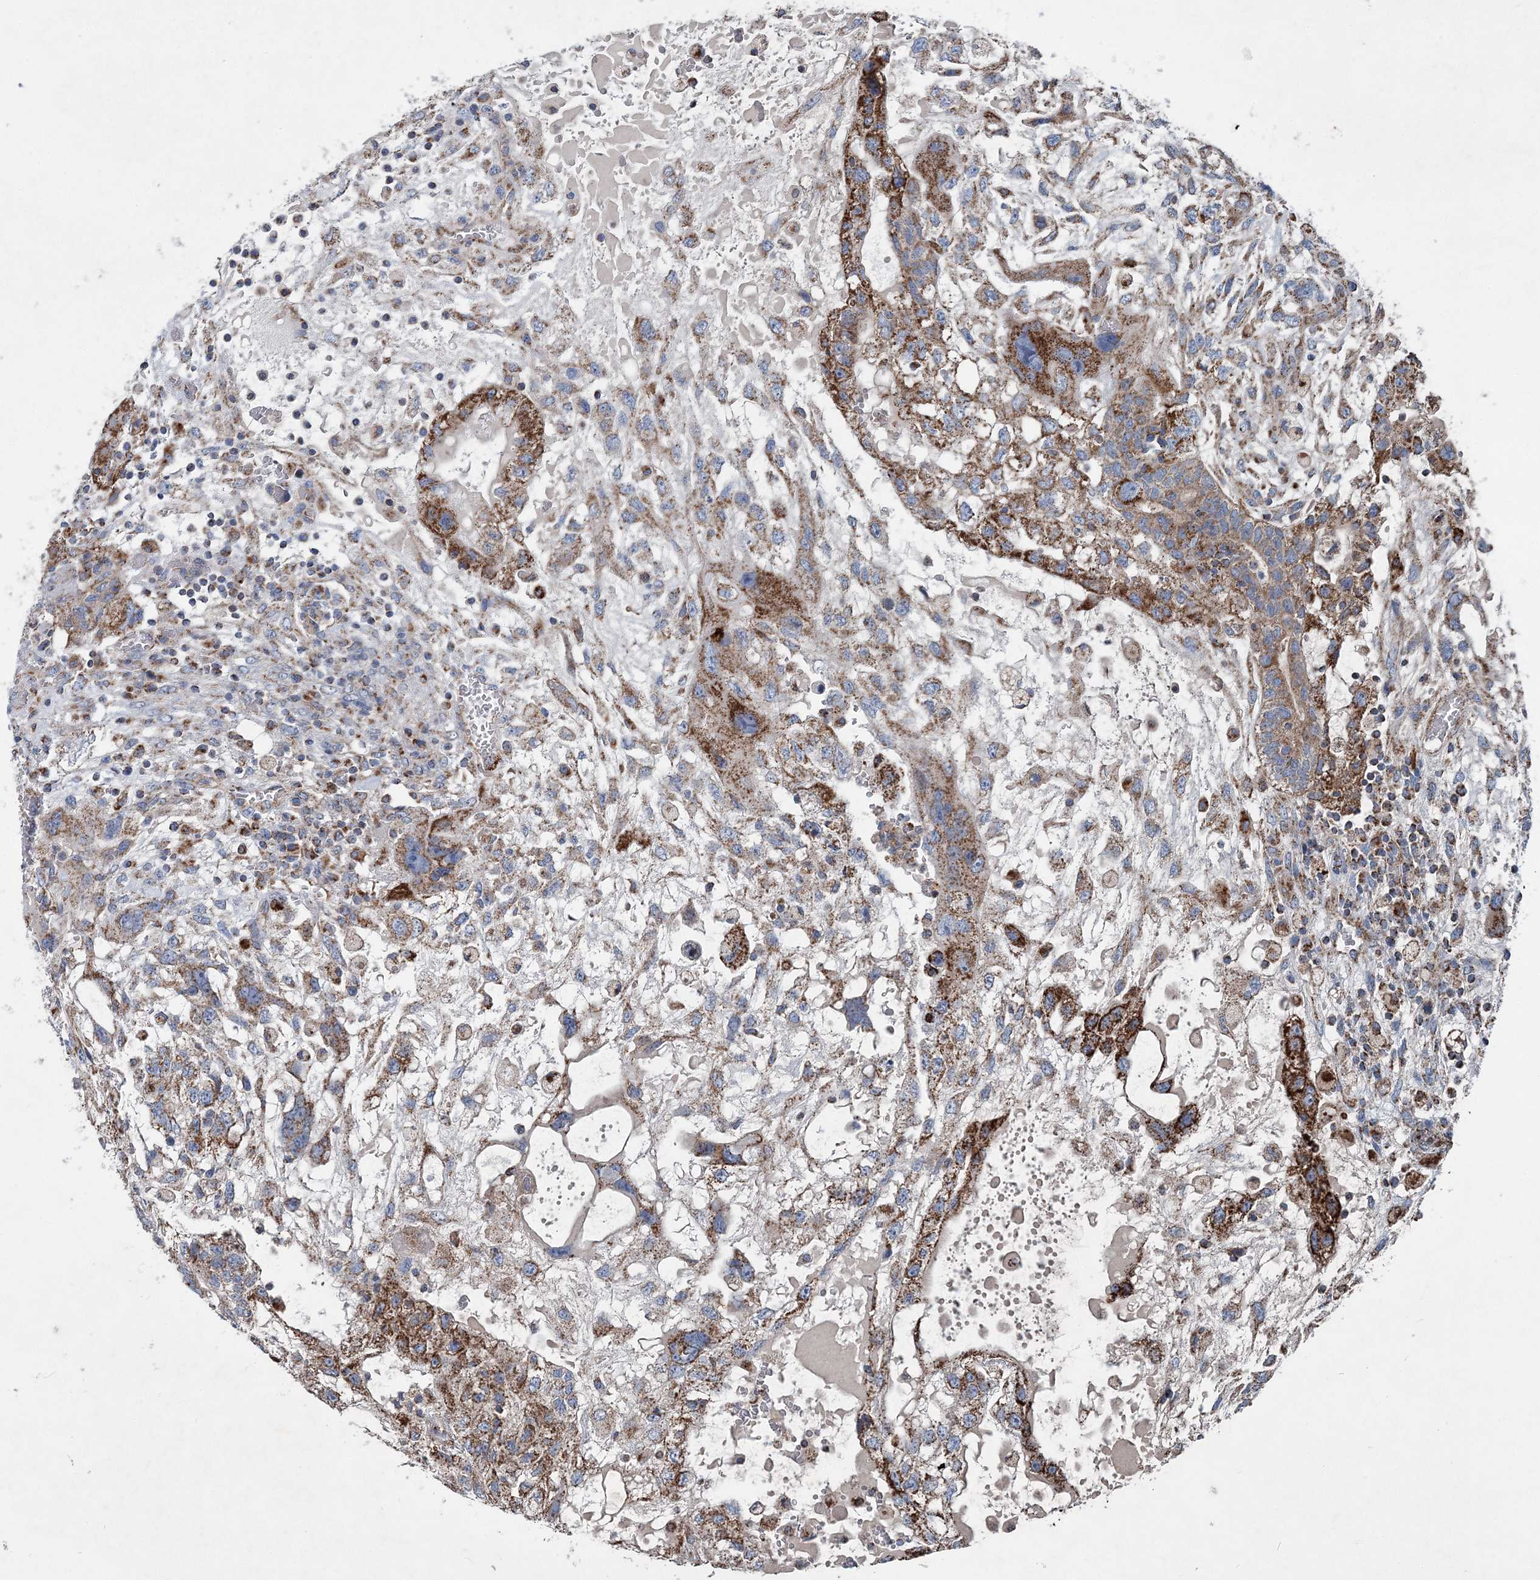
{"staining": {"intensity": "moderate", "quantity": ">75%", "location": "cytoplasmic/membranous"}, "tissue": "testis cancer", "cell_type": "Tumor cells", "image_type": "cancer", "snomed": [{"axis": "morphology", "description": "Carcinoma, Embryonal, NOS"}, {"axis": "topography", "description": "Testis"}], "caption": "The micrograph exhibits immunohistochemical staining of testis embryonal carcinoma. There is moderate cytoplasmic/membranous positivity is present in about >75% of tumor cells. (Brightfield microscopy of DAB IHC at high magnification).", "gene": "SPAG16", "patient": {"sex": "male", "age": 36}}